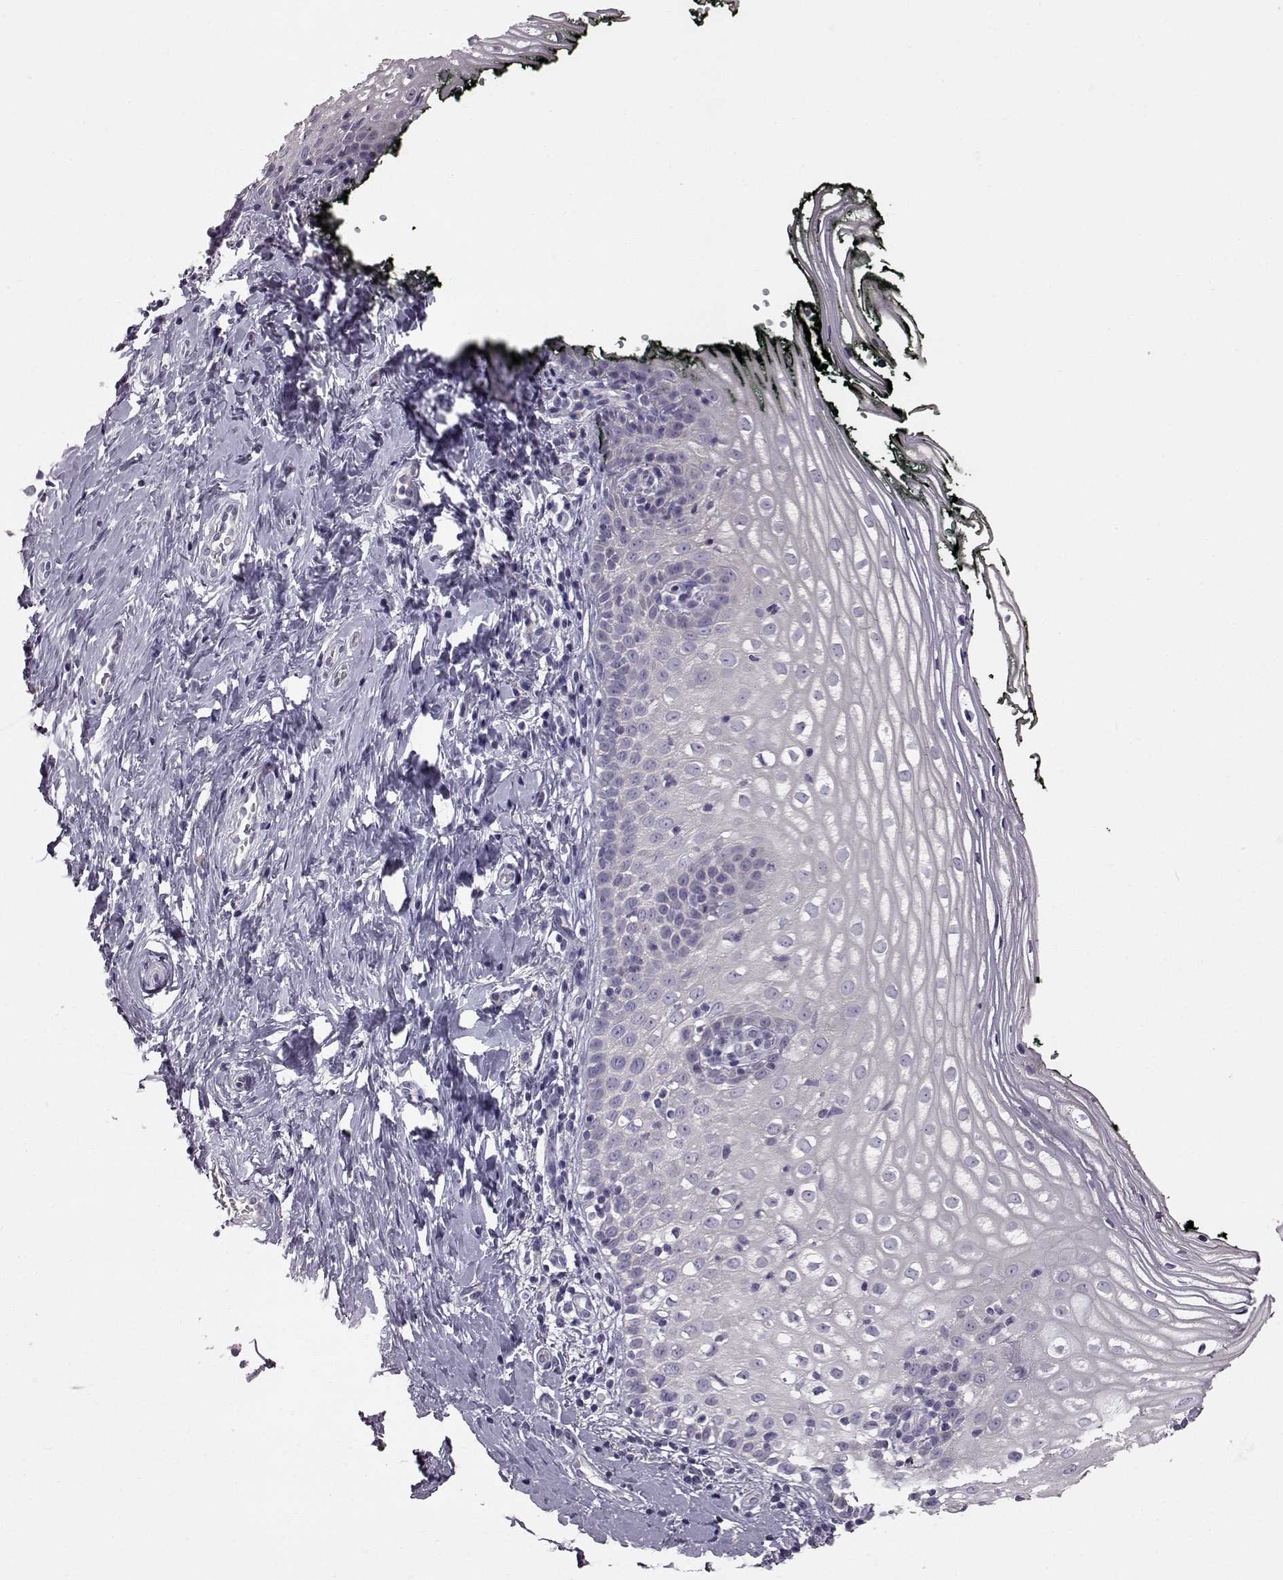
{"staining": {"intensity": "negative", "quantity": "none", "location": "none"}, "tissue": "vagina", "cell_type": "Squamous epithelial cells", "image_type": "normal", "snomed": [{"axis": "morphology", "description": "Normal tissue, NOS"}, {"axis": "topography", "description": "Vagina"}], "caption": "Squamous epithelial cells show no significant protein staining in normal vagina. (Brightfield microscopy of DAB (3,3'-diaminobenzidine) immunohistochemistry (IHC) at high magnification).", "gene": "ADGRG2", "patient": {"sex": "female", "age": 47}}